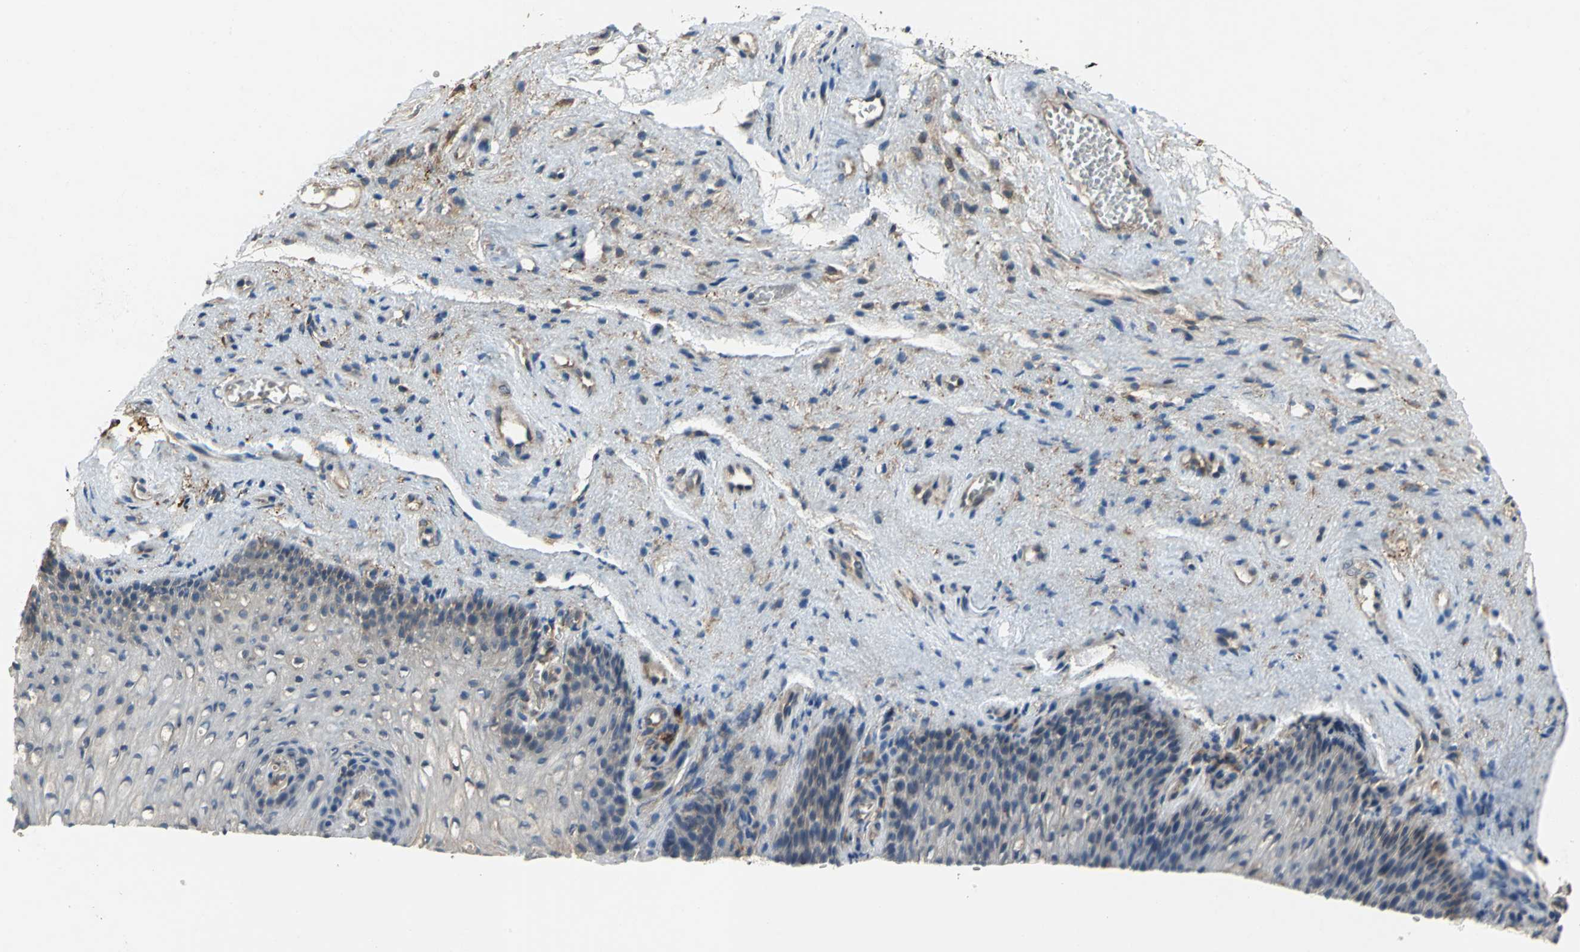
{"staining": {"intensity": "negative", "quantity": "none", "location": "none"}, "tissue": "vagina", "cell_type": "Squamous epithelial cells", "image_type": "normal", "snomed": [{"axis": "morphology", "description": "Normal tissue, NOS"}, {"axis": "topography", "description": "Vagina"}], "caption": "Immunohistochemistry (IHC) photomicrograph of normal vagina stained for a protein (brown), which shows no staining in squamous epithelial cells.", "gene": "SYVN1", "patient": {"sex": "female", "age": 34}}